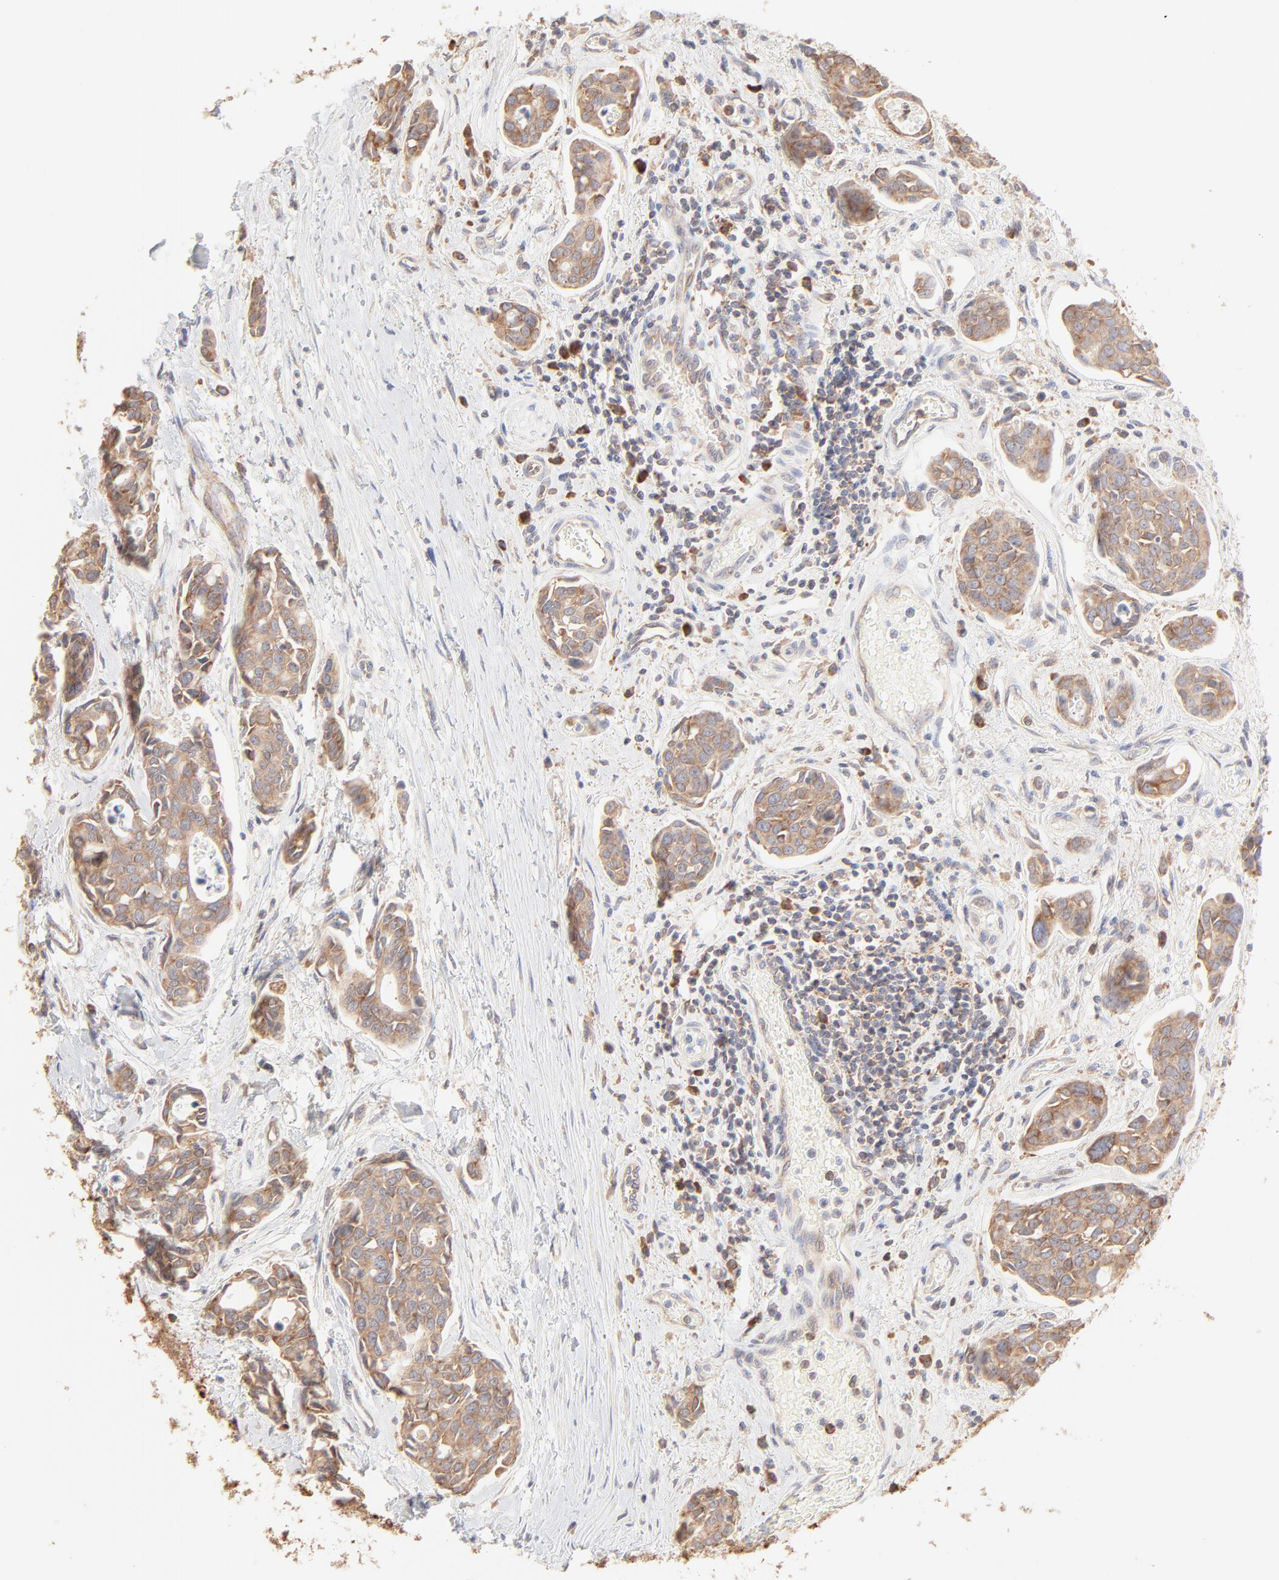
{"staining": {"intensity": "weak", "quantity": ">75%", "location": "cytoplasmic/membranous"}, "tissue": "urothelial cancer", "cell_type": "Tumor cells", "image_type": "cancer", "snomed": [{"axis": "morphology", "description": "Urothelial carcinoma, High grade"}, {"axis": "topography", "description": "Urinary bladder"}], "caption": "A low amount of weak cytoplasmic/membranous expression is present in about >75% of tumor cells in urothelial cancer tissue.", "gene": "RPS20", "patient": {"sex": "male", "age": 78}}